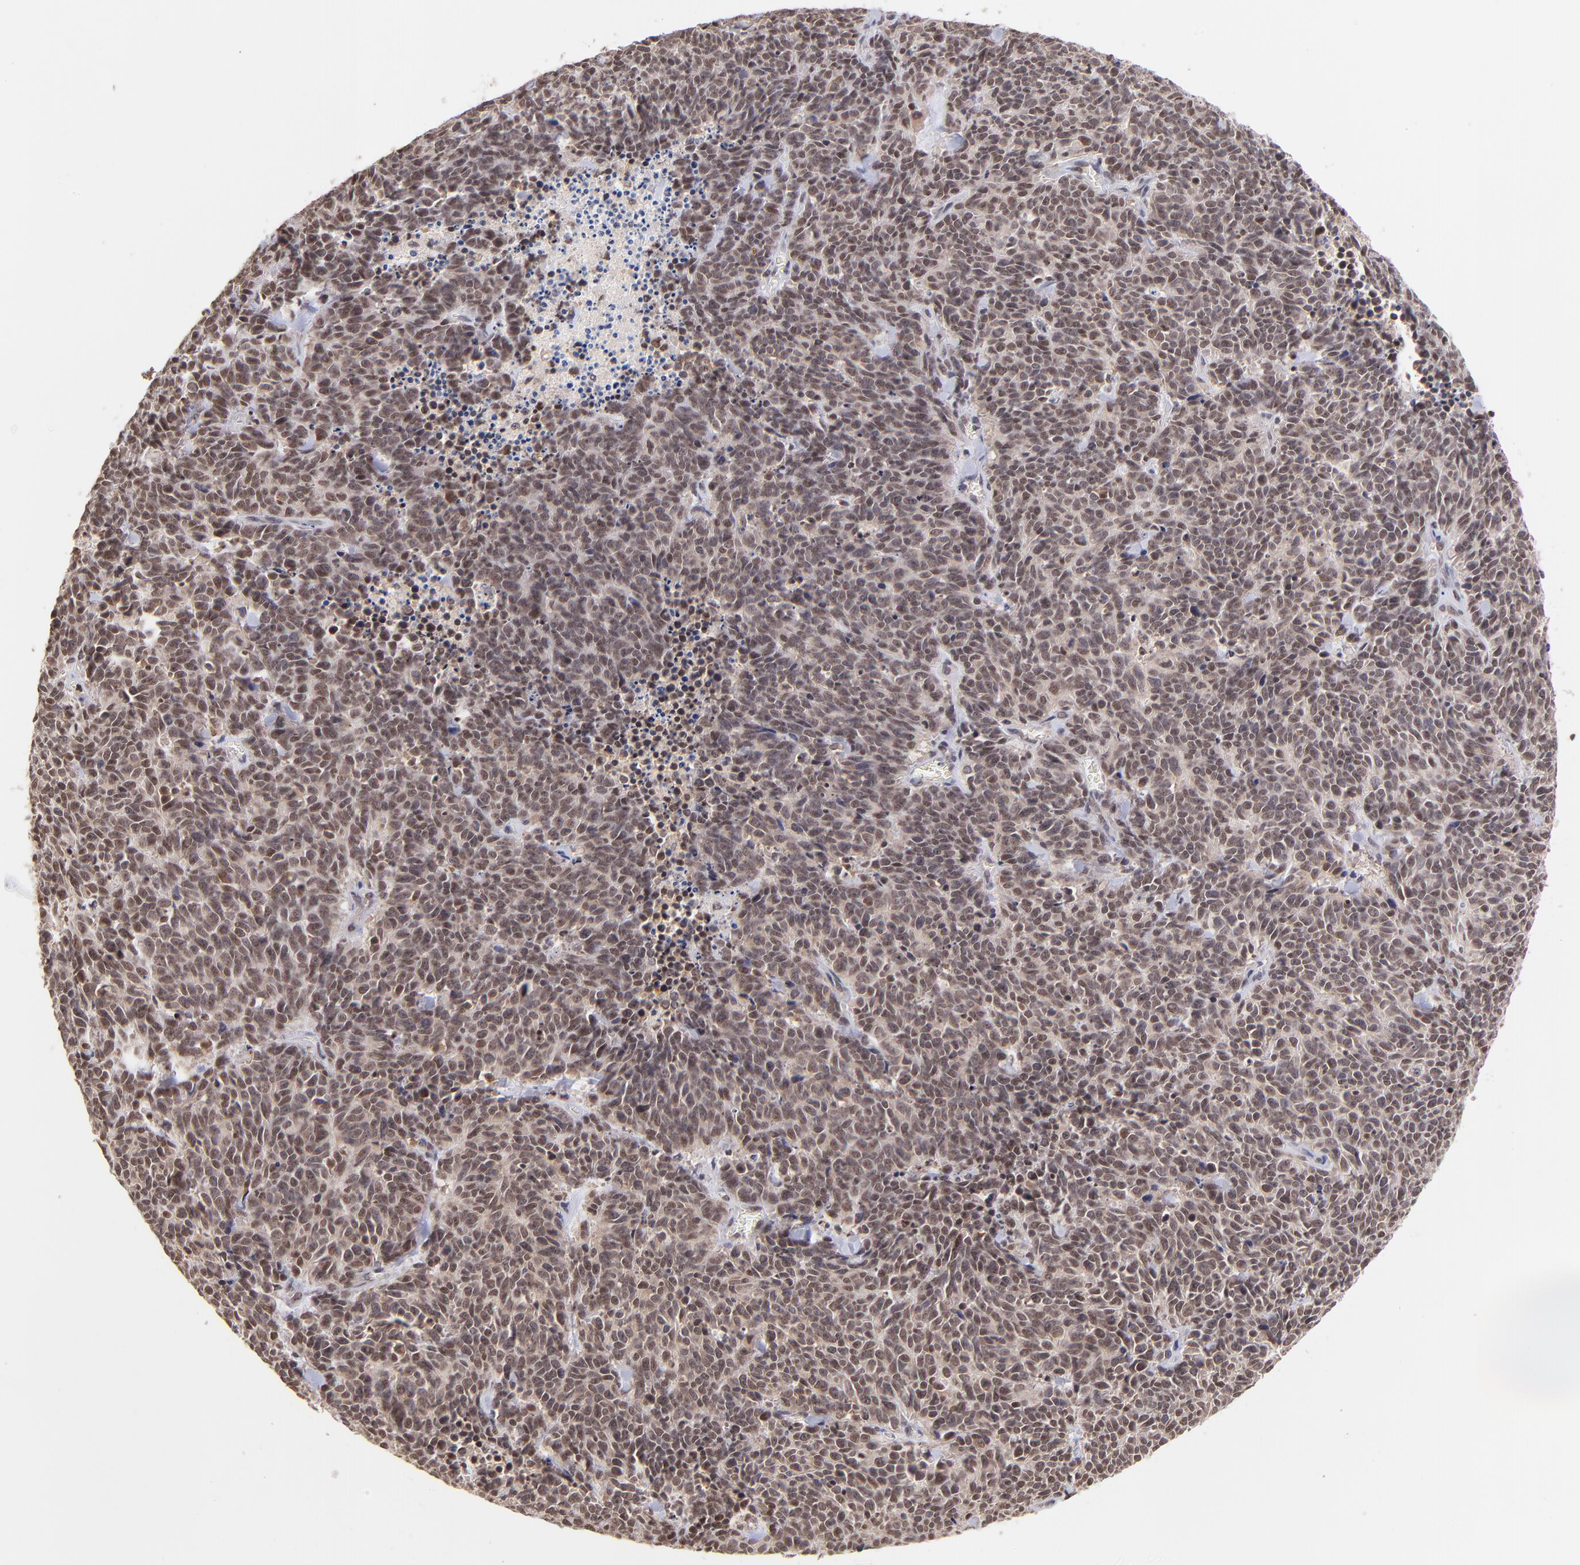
{"staining": {"intensity": "moderate", "quantity": ">75%", "location": "cytoplasmic/membranous,nuclear"}, "tissue": "lung cancer", "cell_type": "Tumor cells", "image_type": "cancer", "snomed": [{"axis": "morphology", "description": "Neoplasm, malignant, NOS"}, {"axis": "topography", "description": "Lung"}], "caption": "Immunohistochemical staining of lung malignant neoplasm demonstrates moderate cytoplasmic/membranous and nuclear protein expression in about >75% of tumor cells. (Brightfield microscopy of DAB IHC at high magnification).", "gene": "WDR25", "patient": {"sex": "female", "age": 58}}